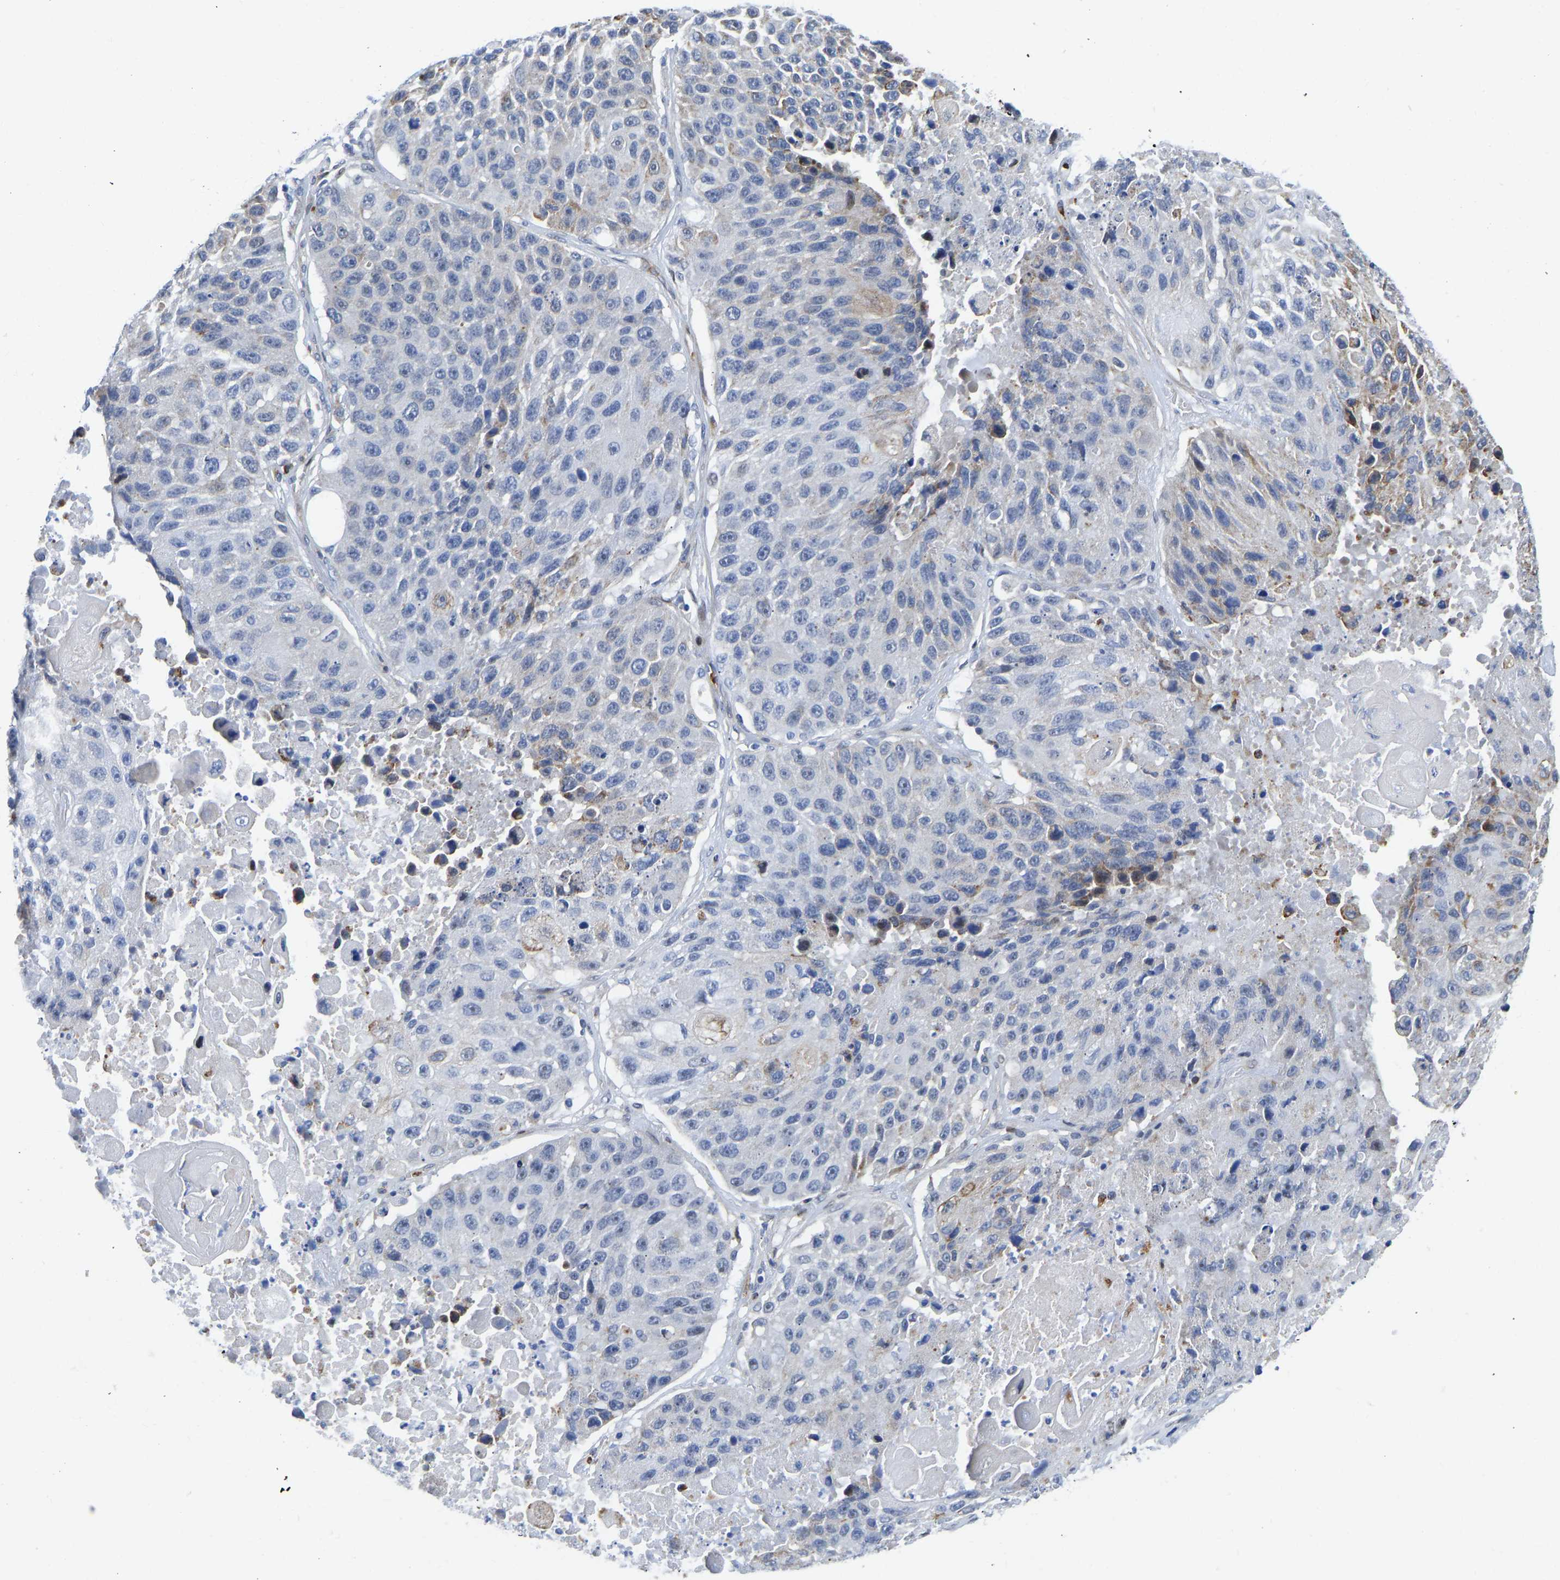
{"staining": {"intensity": "moderate", "quantity": "<25%", "location": "cytoplasmic/membranous"}, "tissue": "lung cancer", "cell_type": "Tumor cells", "image_type": "cancer", "snomed": [{"axis": "morphology", "description": "Squamous cell carcinoma, NOS"}, {"axis": "topography", "description": "Lung"}], "caption": "Tumor cells exhibit moderate cytoplasmic/membranous expression in approximately <25% of cells in lung cancer. The protein of interest is shown in brown color, while the nuclei are stained blue.", "gene": "HDAC5", "patient": {"sex": "male", "age": 61}}